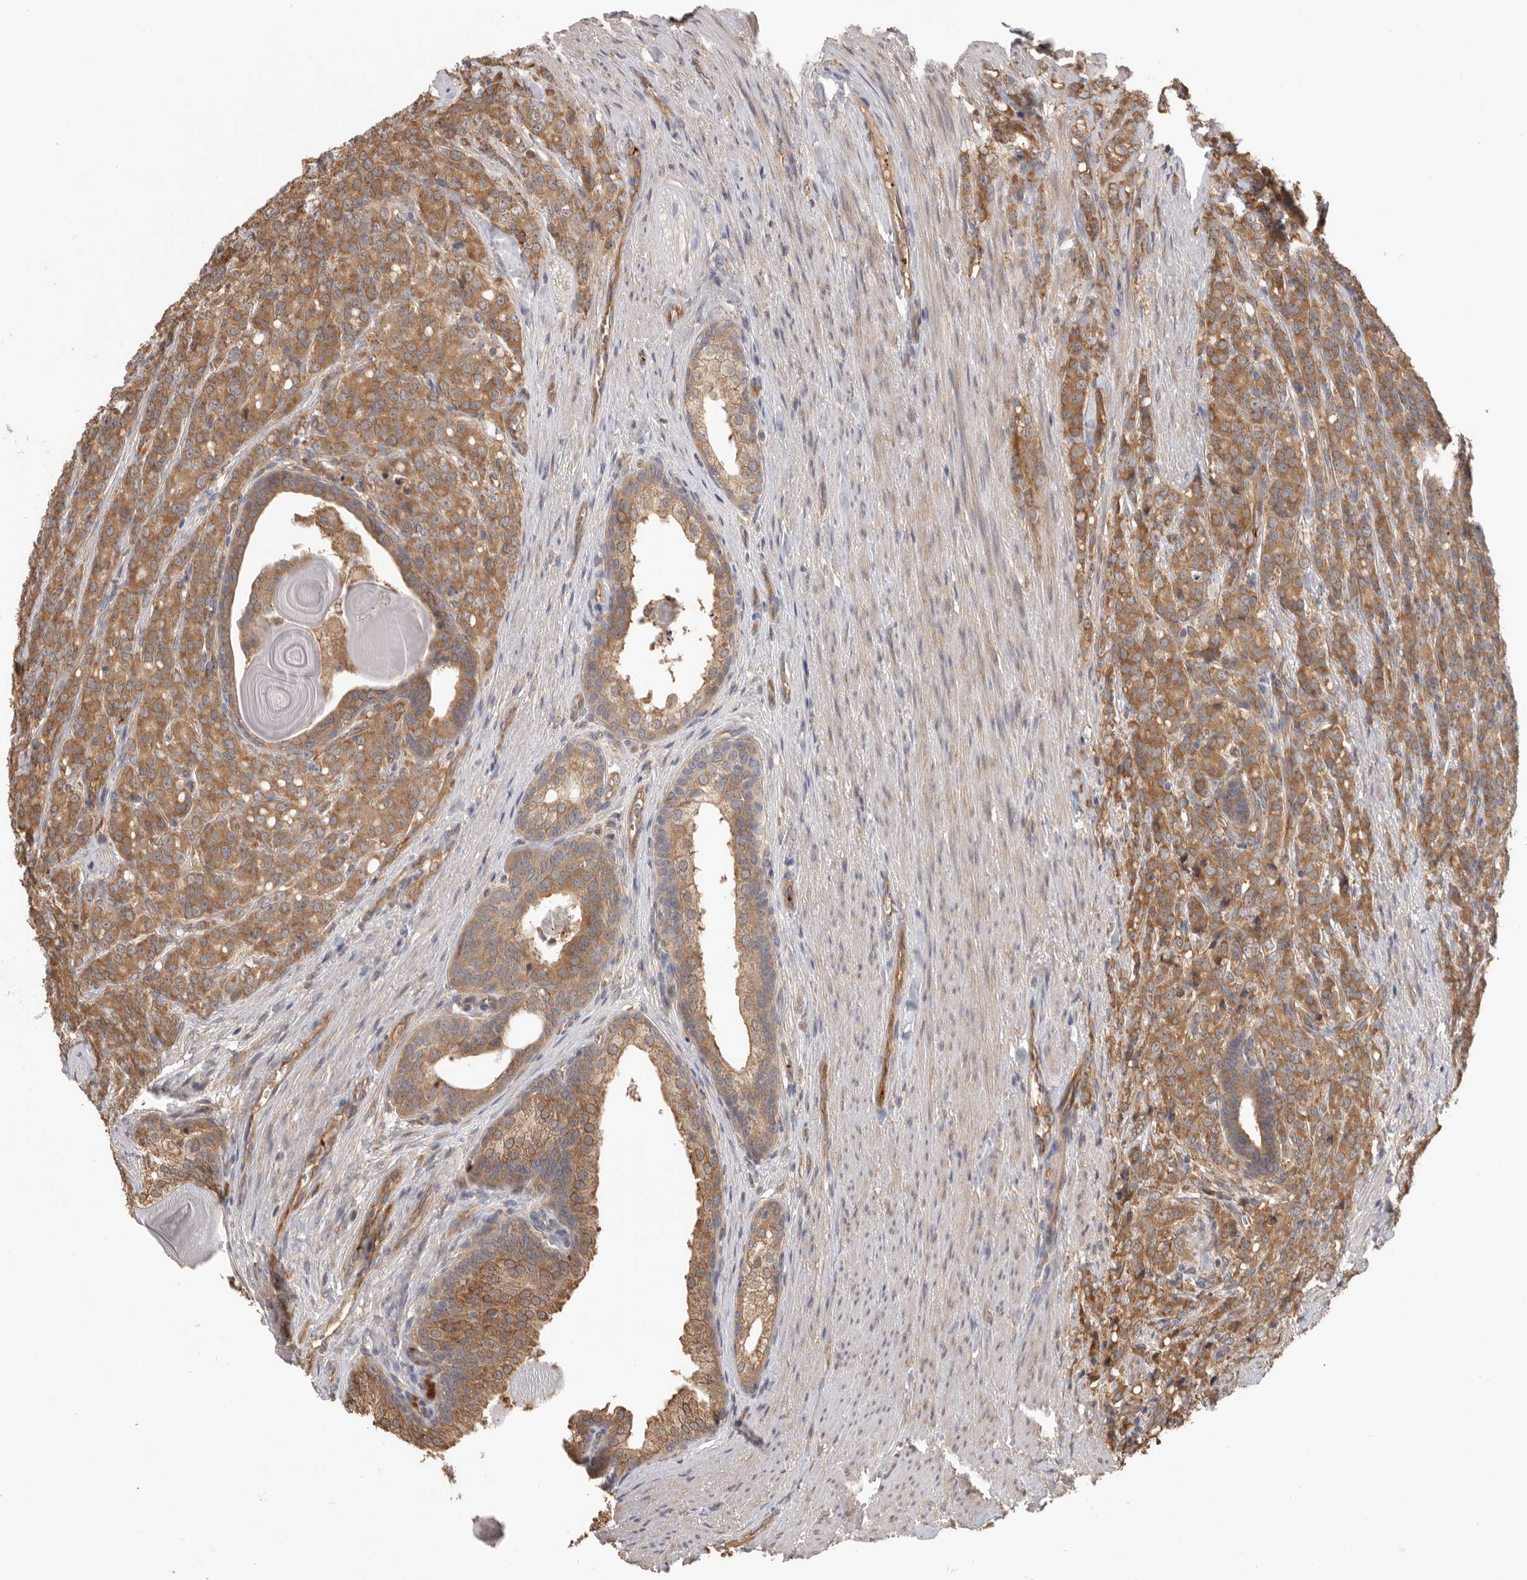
{"staining": {"intensity": "moderate", "quantity": ">75%", "location": "cytoplasmic/membranous"}, "tissue": "prostate cancer", "cell_type": "Tumor cells", "image_type": "cancer", "snomed": [{"axis": "morphology", "description": "Adenocarcinoma, High grade"}, {"axis": "topography", "description": "Prostate"}], "caption": "IHC micrograph of neoplastic tissue: prostate adenocarcinoma (high-grade) stained using immunohistochemistry shows medium levels of moderate protein expression localized specifically in the cytoplasmic/membranous of tumor cells, appearing as a cytoplasmic/membranous brown color.", "gene": "CDC42BPB", "patient": {"sex": "male", "age": 62}}